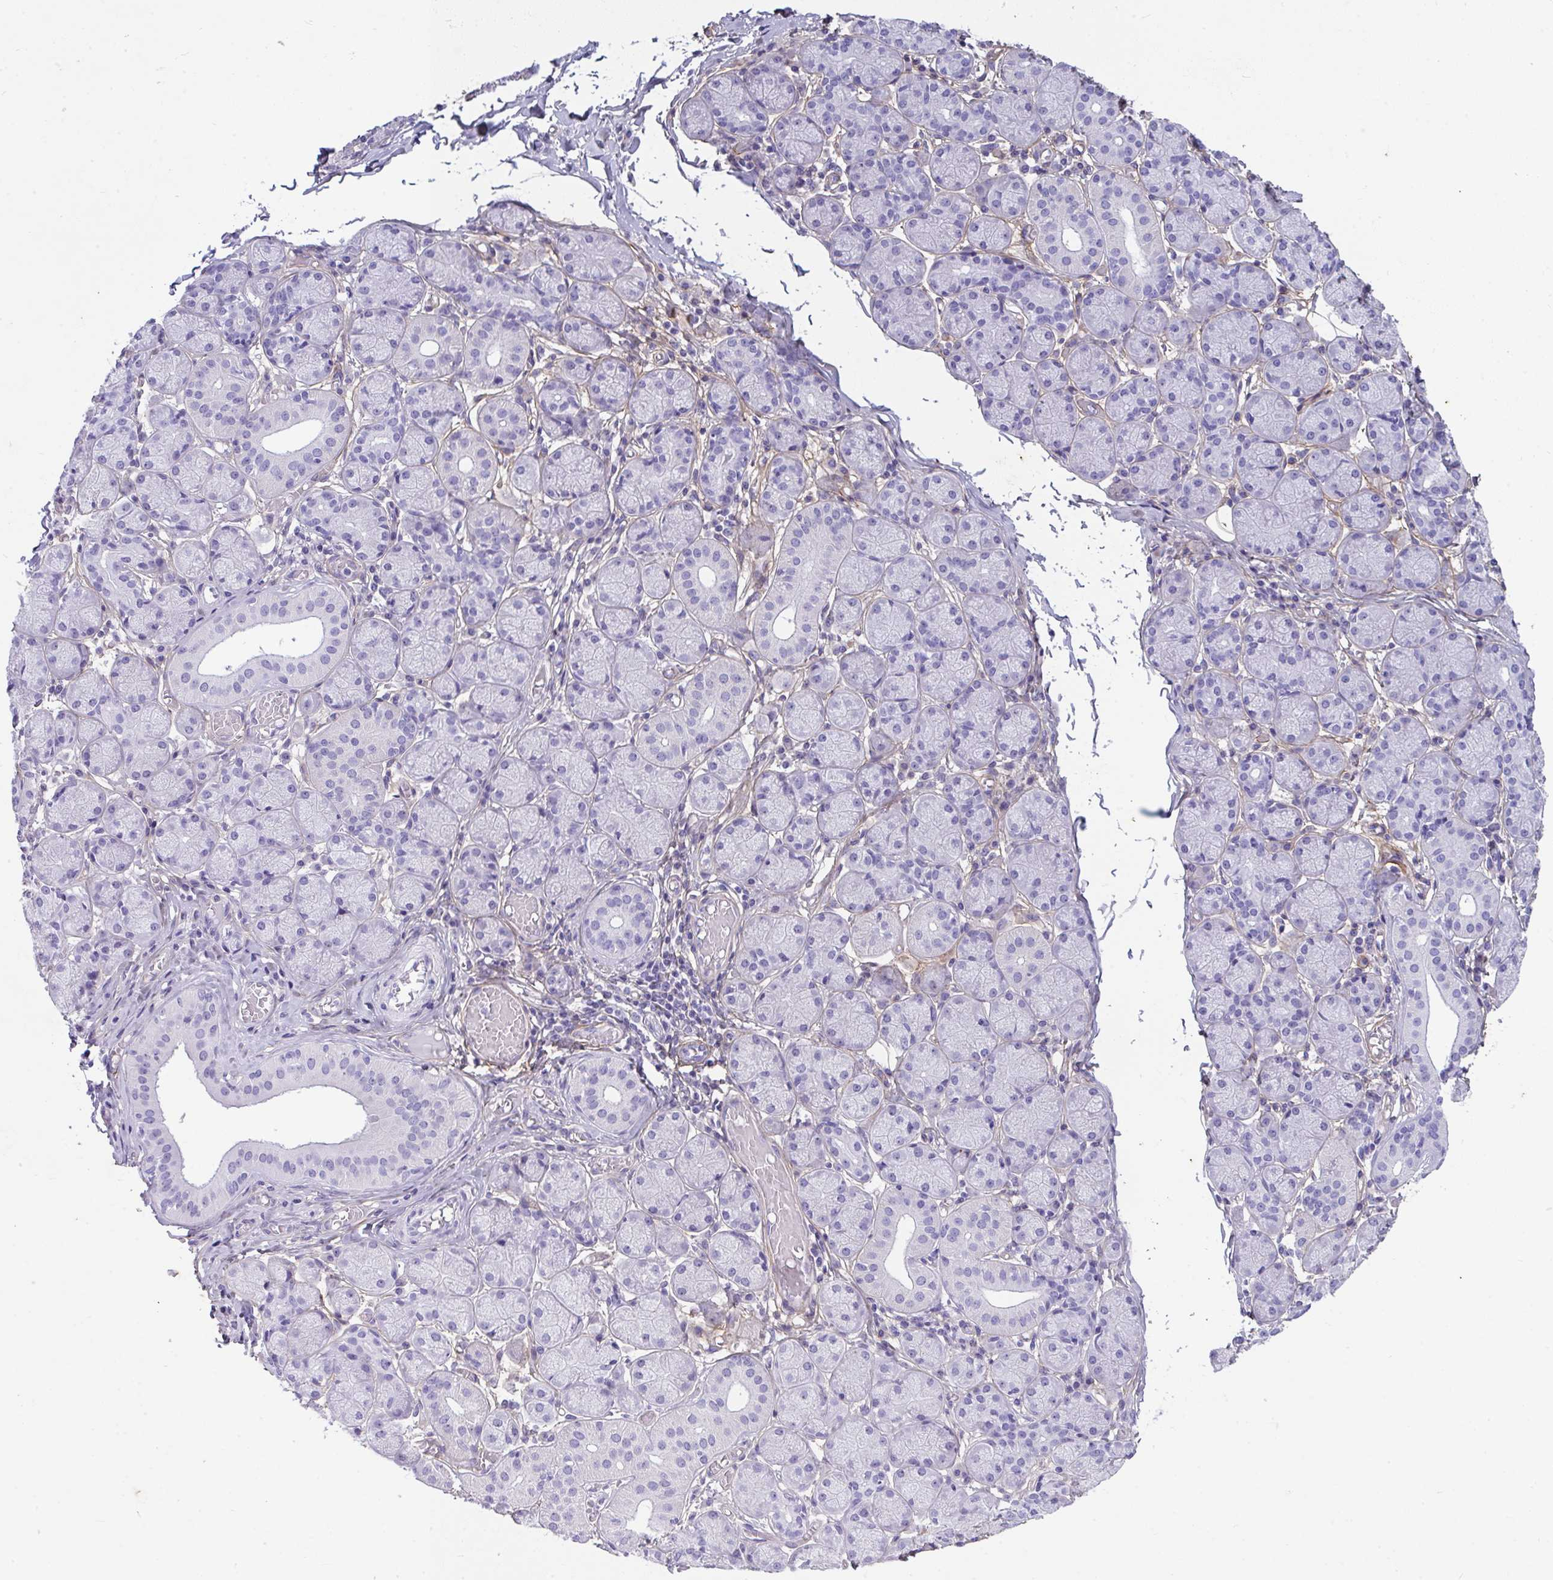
{"staining": {"intensity": "negative", "quantity": "none", "location": "none"}, "tissue": "salivary gland", "cell_type": "Glandular cells", "image_type": "normal", "snomed": [{"axis": "morphology", "description": "Normal tissue, NOS"}, {"axis": "topography", "description": "Salivary gland"}], "caption": "The image displays no significant expression in glandular cells of salivary gland.", "gene": "LHFPL6", "patient": {"sex": "female", "age": 24}}